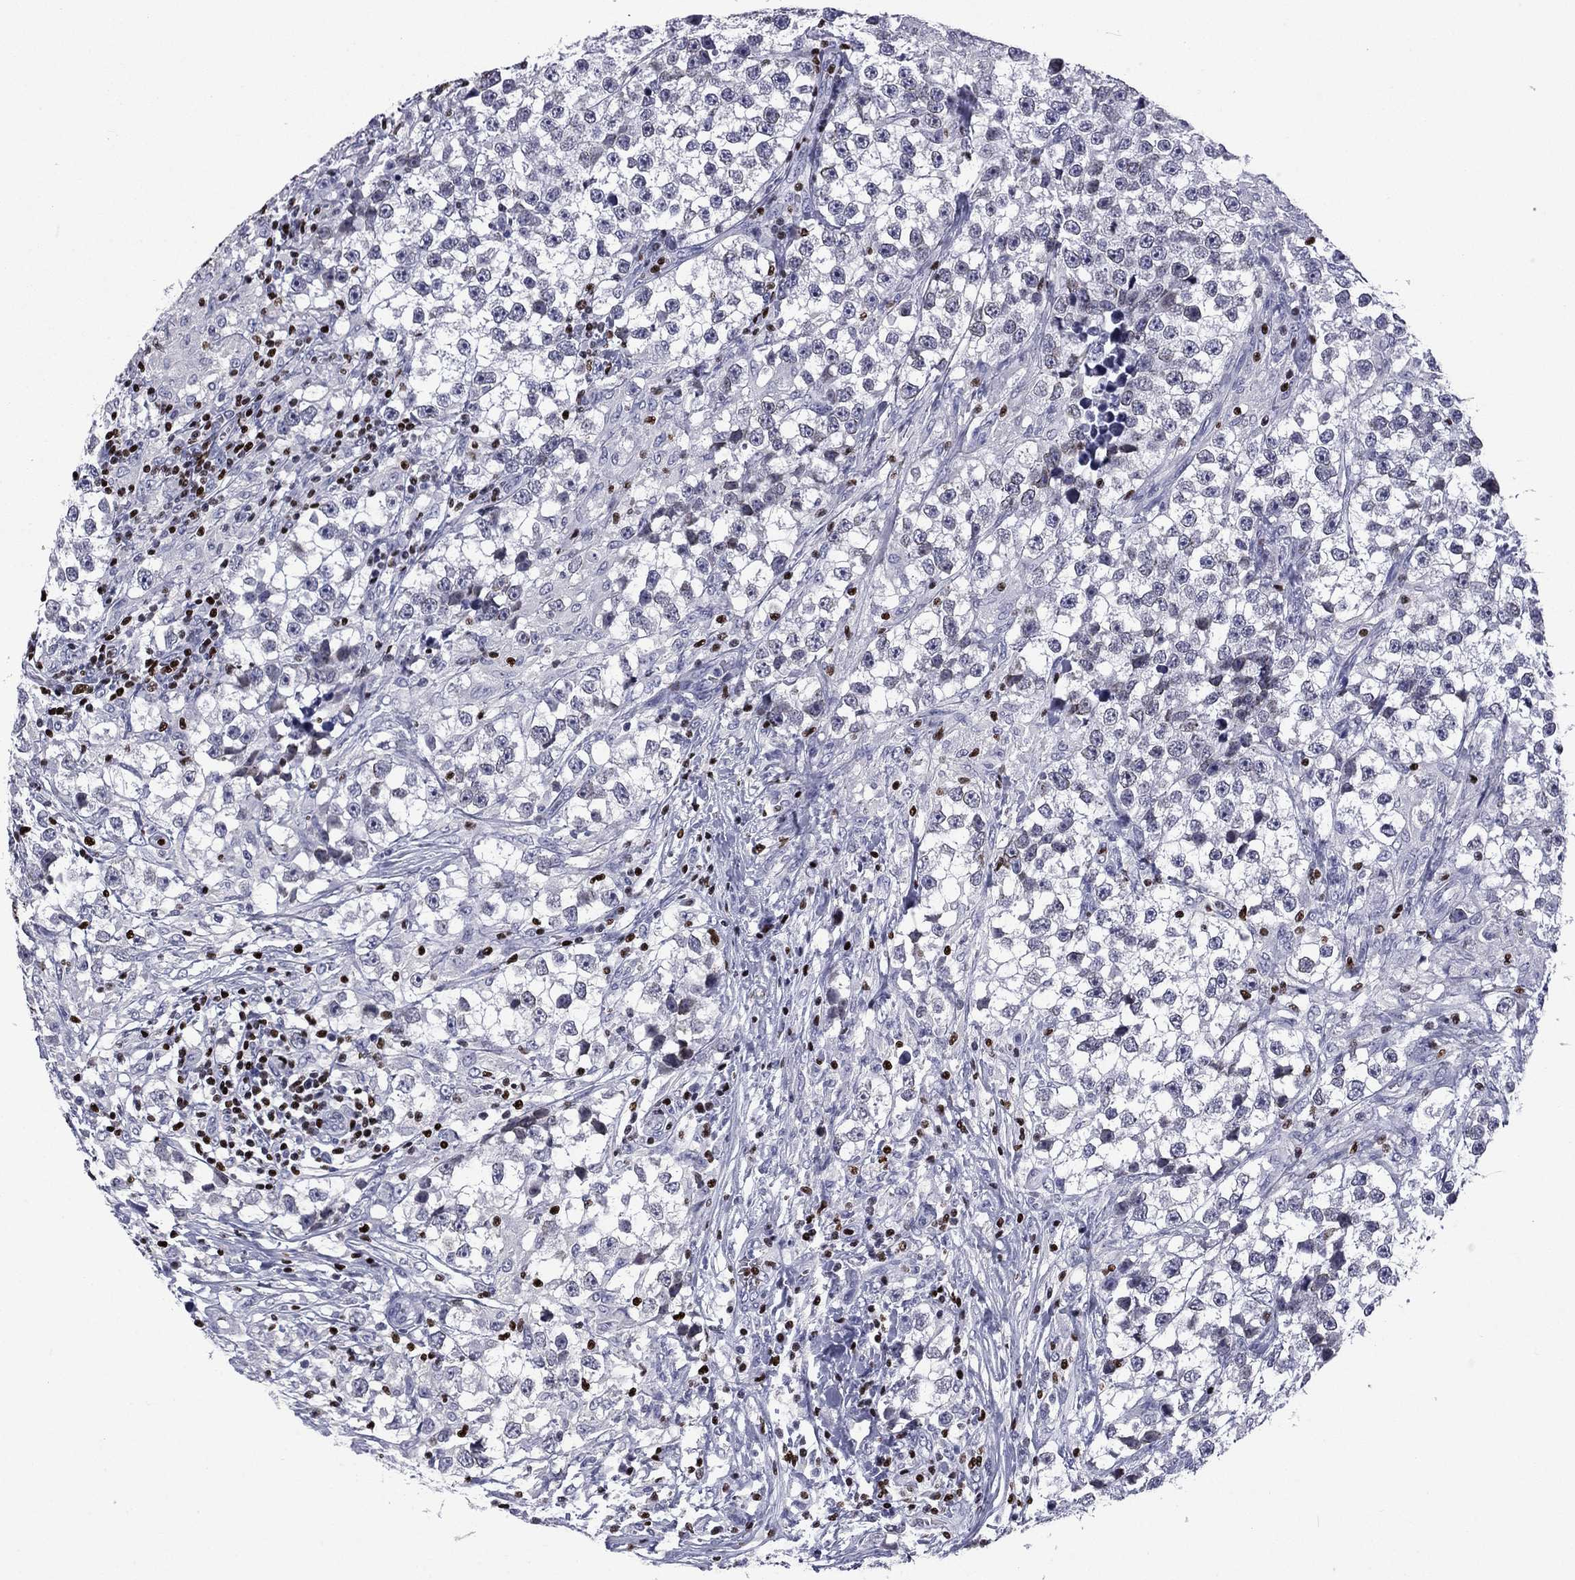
{"staining": {"intensity": "negative", "quantity": "none", "location": "none"}, "tissue": "testis cancer", "cell_type": "Tumor cells", "image_type": "cancer", "snomed": [{"axis": "morphology", "description": "Seminoma, NOS"}, {"axis": "topography", "description": "Testis"}], "caption": "An immunohistochemistry photomicrograph of seminoma (testis) is shown. There is no staining in tumor cells of seminoma (testis).", "gene": "IKZF3", "patient": {"sex": "male", "age": 46}}